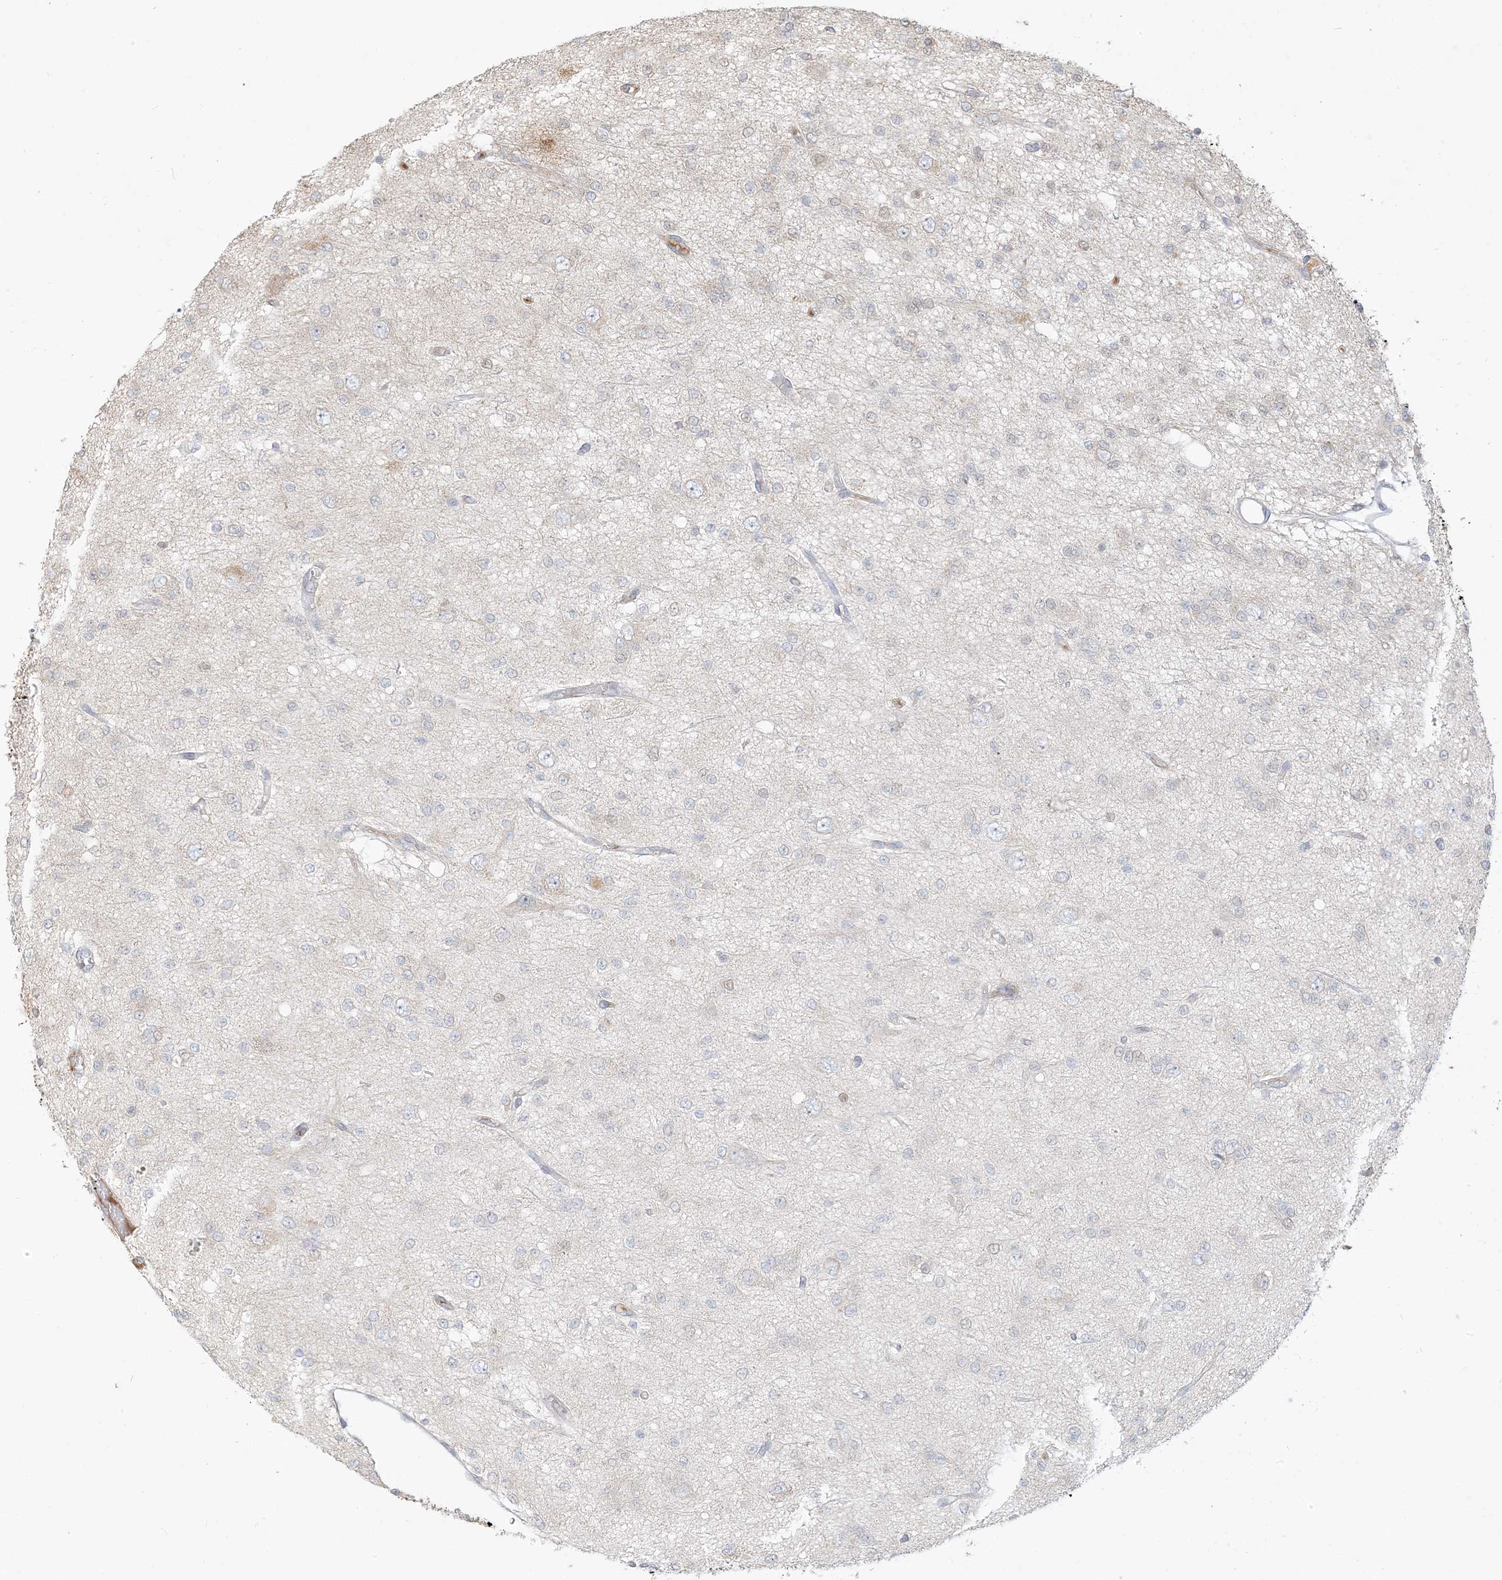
{"staining": {"intensity": "negative", "quantity": "none", "location": "none"}, "tissue": "glioma", "cell_type": "Tumor cells", "image_type": "cancer", "snomed": [{"axis": "morphology", "description": "Glioma, malignant, Low grade"}, {"axis": "topography", "description": "Brain"}], "caption": "This is a image of immunohistochemistry staining of low-grade glioma (malignant), which shows no positivity in tumor cells.", "gene": "MCOLN1", "patient": {"sex": "male", "age": 38}}